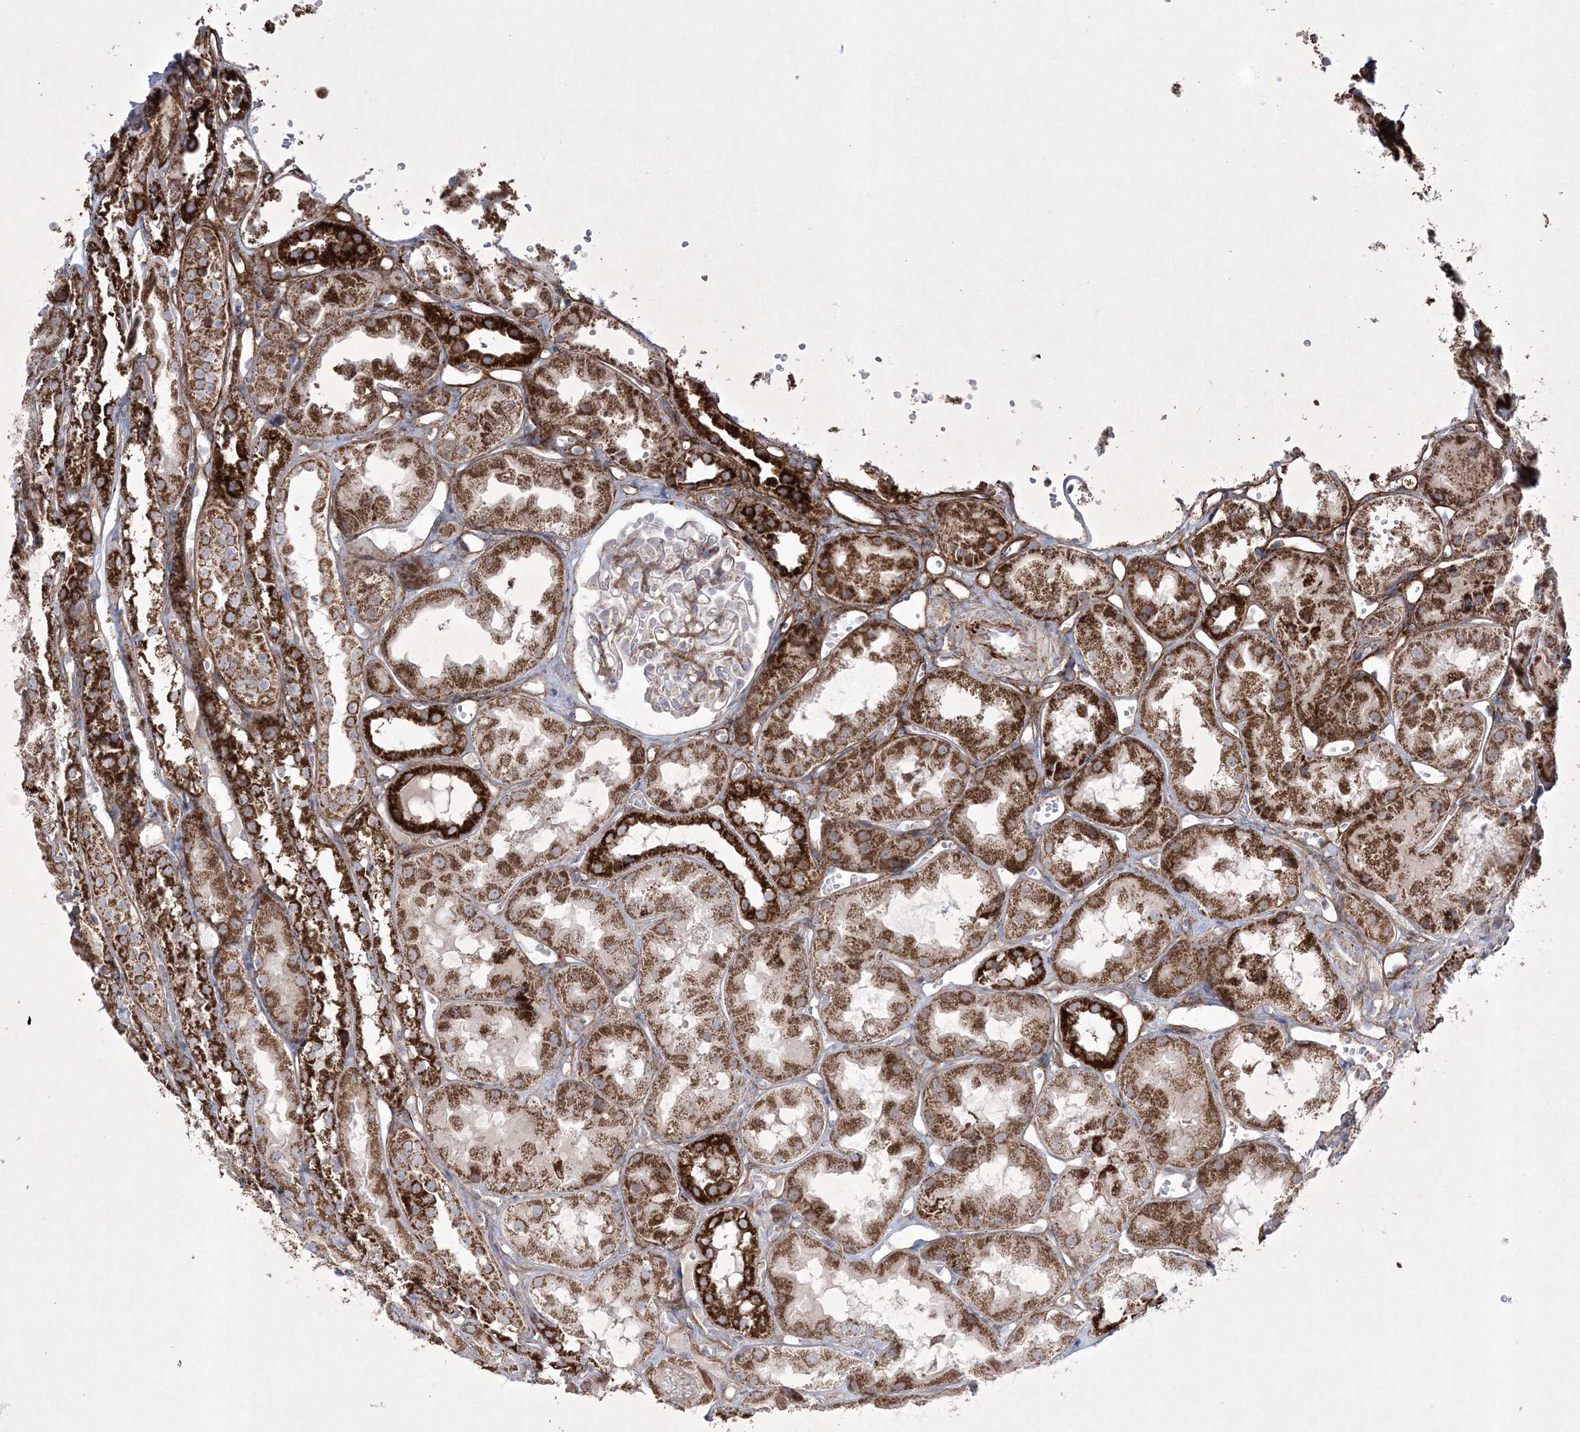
{"staining": {"intensity": "moderate", "quantity": "25%-75%", "location": "cytoplasmic/membranous"}, "tissue": "kidney", "cell_type": "Cells in glomeruli", "image_type": "normal", "snomed": [{"axis": "morphology", "description": "Normal tissue, NOS"}, {"axis": "topography", "description": "Kidney"}], "caption": "Brown immunohistochemical staining in unremarkable human kidney displays moderate cytoplasmic/membranous staining in approximately 25%-75% of cells in glomeruli. (DAB (3,3'-diaminobenzidine) IHC, brown staining for protein, blue staining for nuclei).", "gene": "RICTOR", "patient": {"sex": "male", "age": 16}}